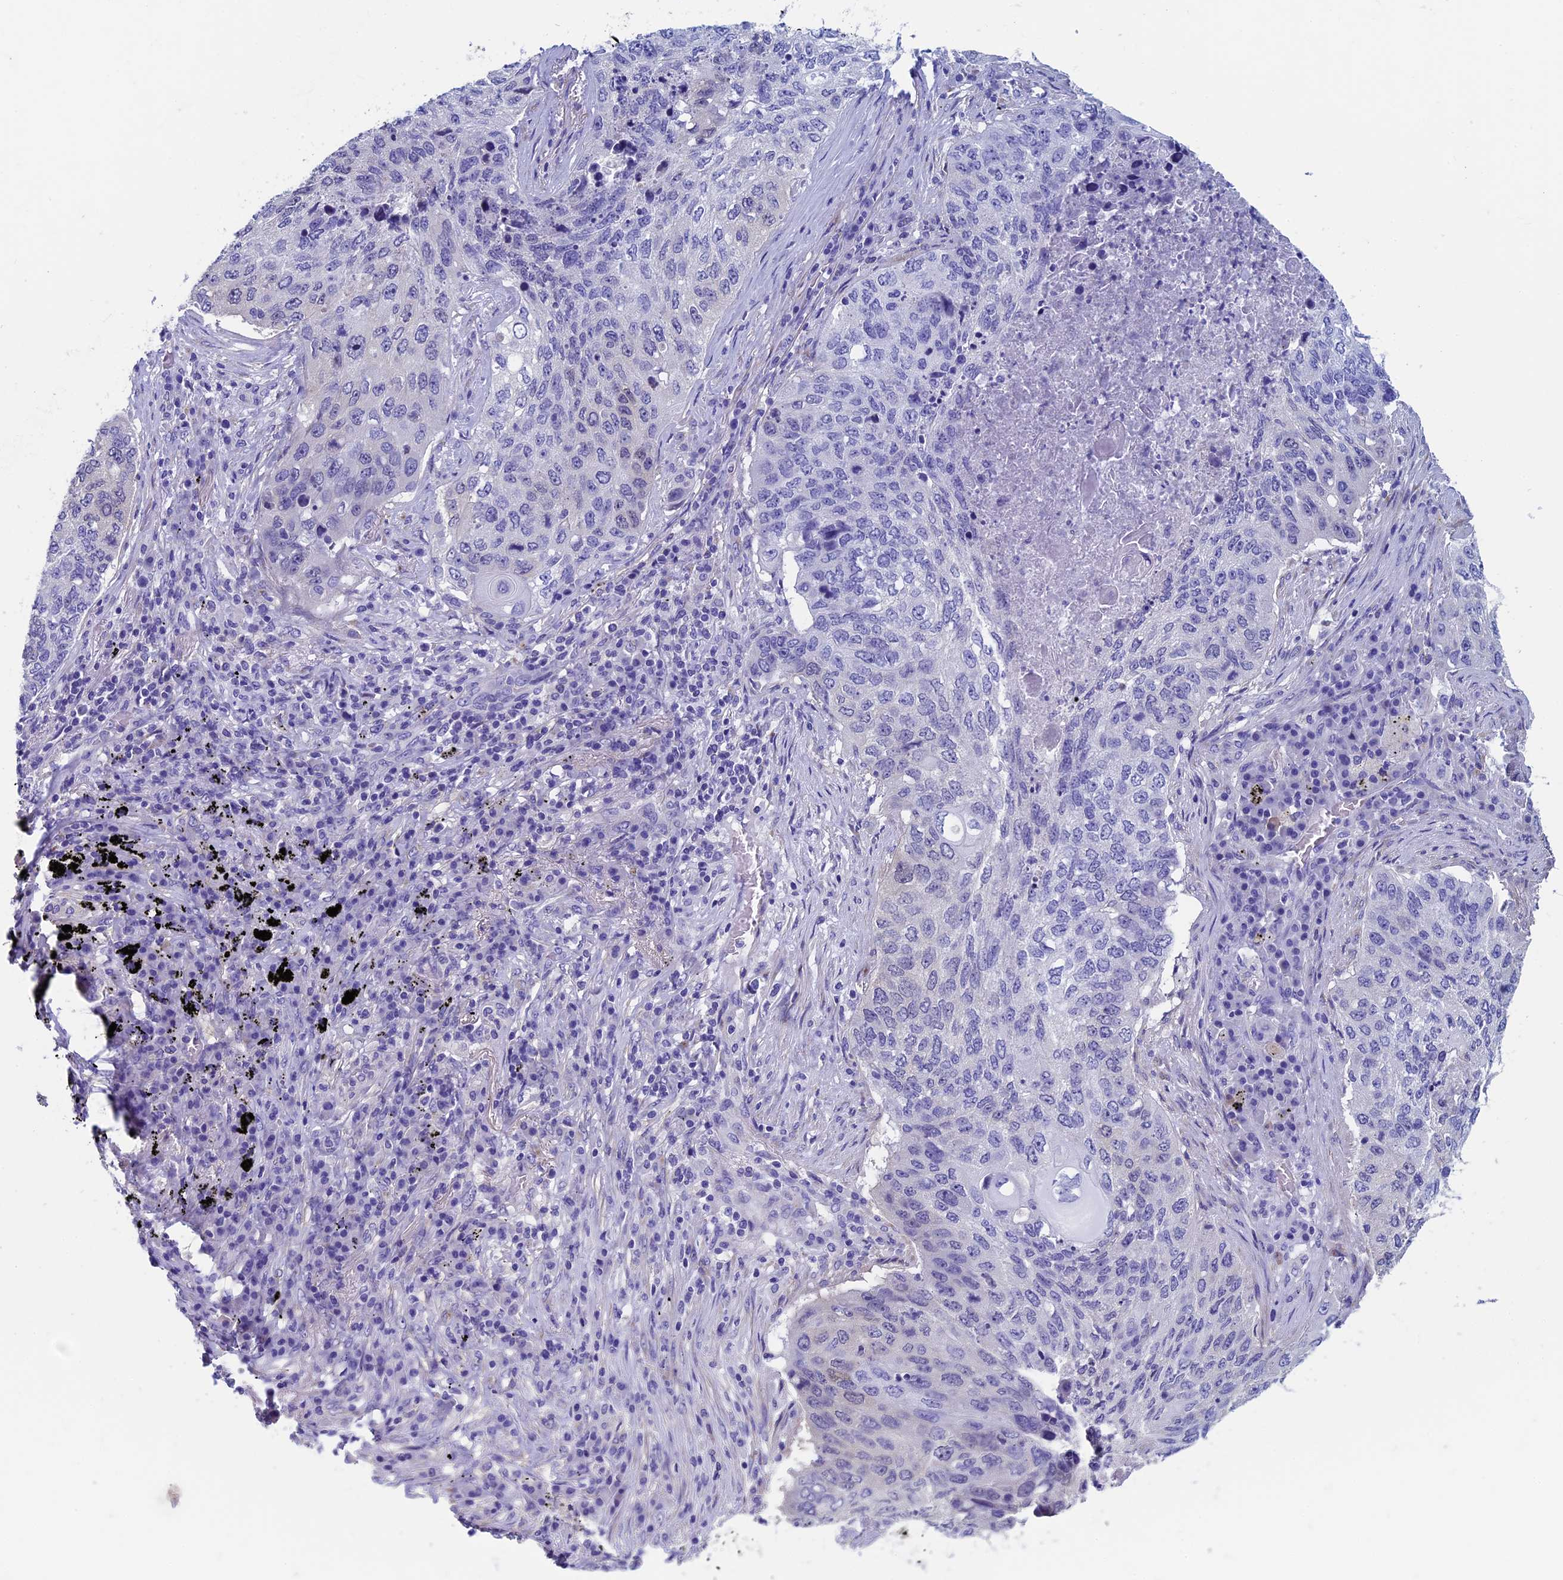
{"staining": {"intensity": "negative", "quantity": "none", "location": "none"}, "tissue": "lung cancer", "cell_type": "Tumor cells", "image_type": "cancer", "snomed": [{"axis": "morphology", "description": "Squamous cell carcinoma, NOS"}, {"axis": "topography", "description": "Lung"}], "caption": "This histopathology image is of lung cancer (squamous cell carcinoma) stained with IHC to label a protein in brown with the nuclei are counter-stained blue. There is no positivity in tumor cells.", "gene": "ADH7", "patient": {"sex": "female", "age": 63}}